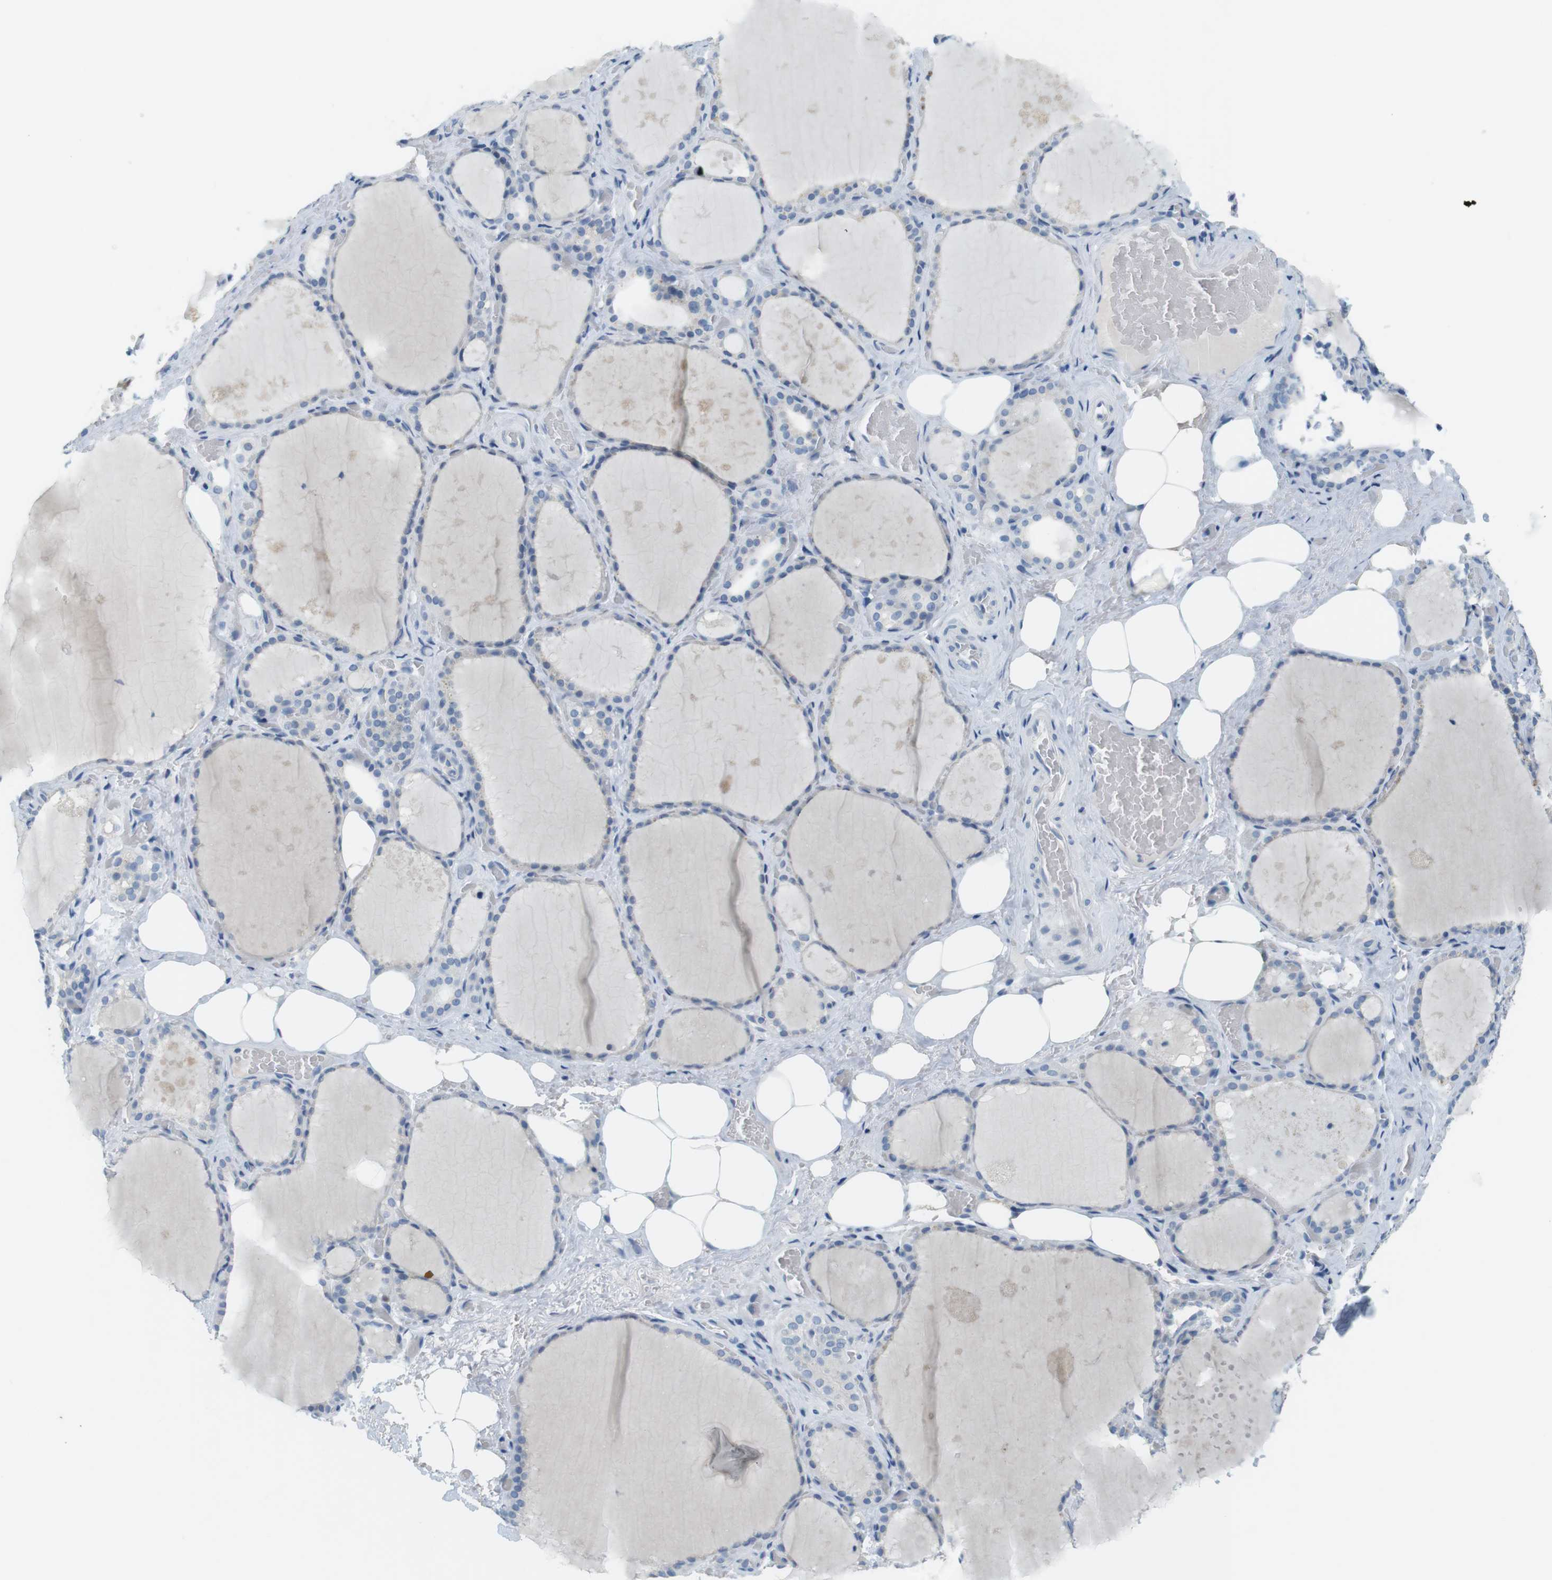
{"staining": {"intensity": "weak", "quantity": "25%-75%", "location": "cytoplasmic/membranous"}, "tissue": "thyroid gland", "cell_type": "Glandular cells", "image_type": "normal", "snomed": [{"axis": "morphology", "description": "Normal tissue, NOS"}, {"axis": "topography", "description": "Thyroid gland"}], "caption": "Immunohistochemistry histopathology image of normal human thyroid gland stained for a protein (brown), which demonstrates low levels of weak cytoplasmic/membranous staining in approximately 25%-75% of glandular cells.", "gene": "MUC5B", "patient": {"sex": "male", "age": 61}}